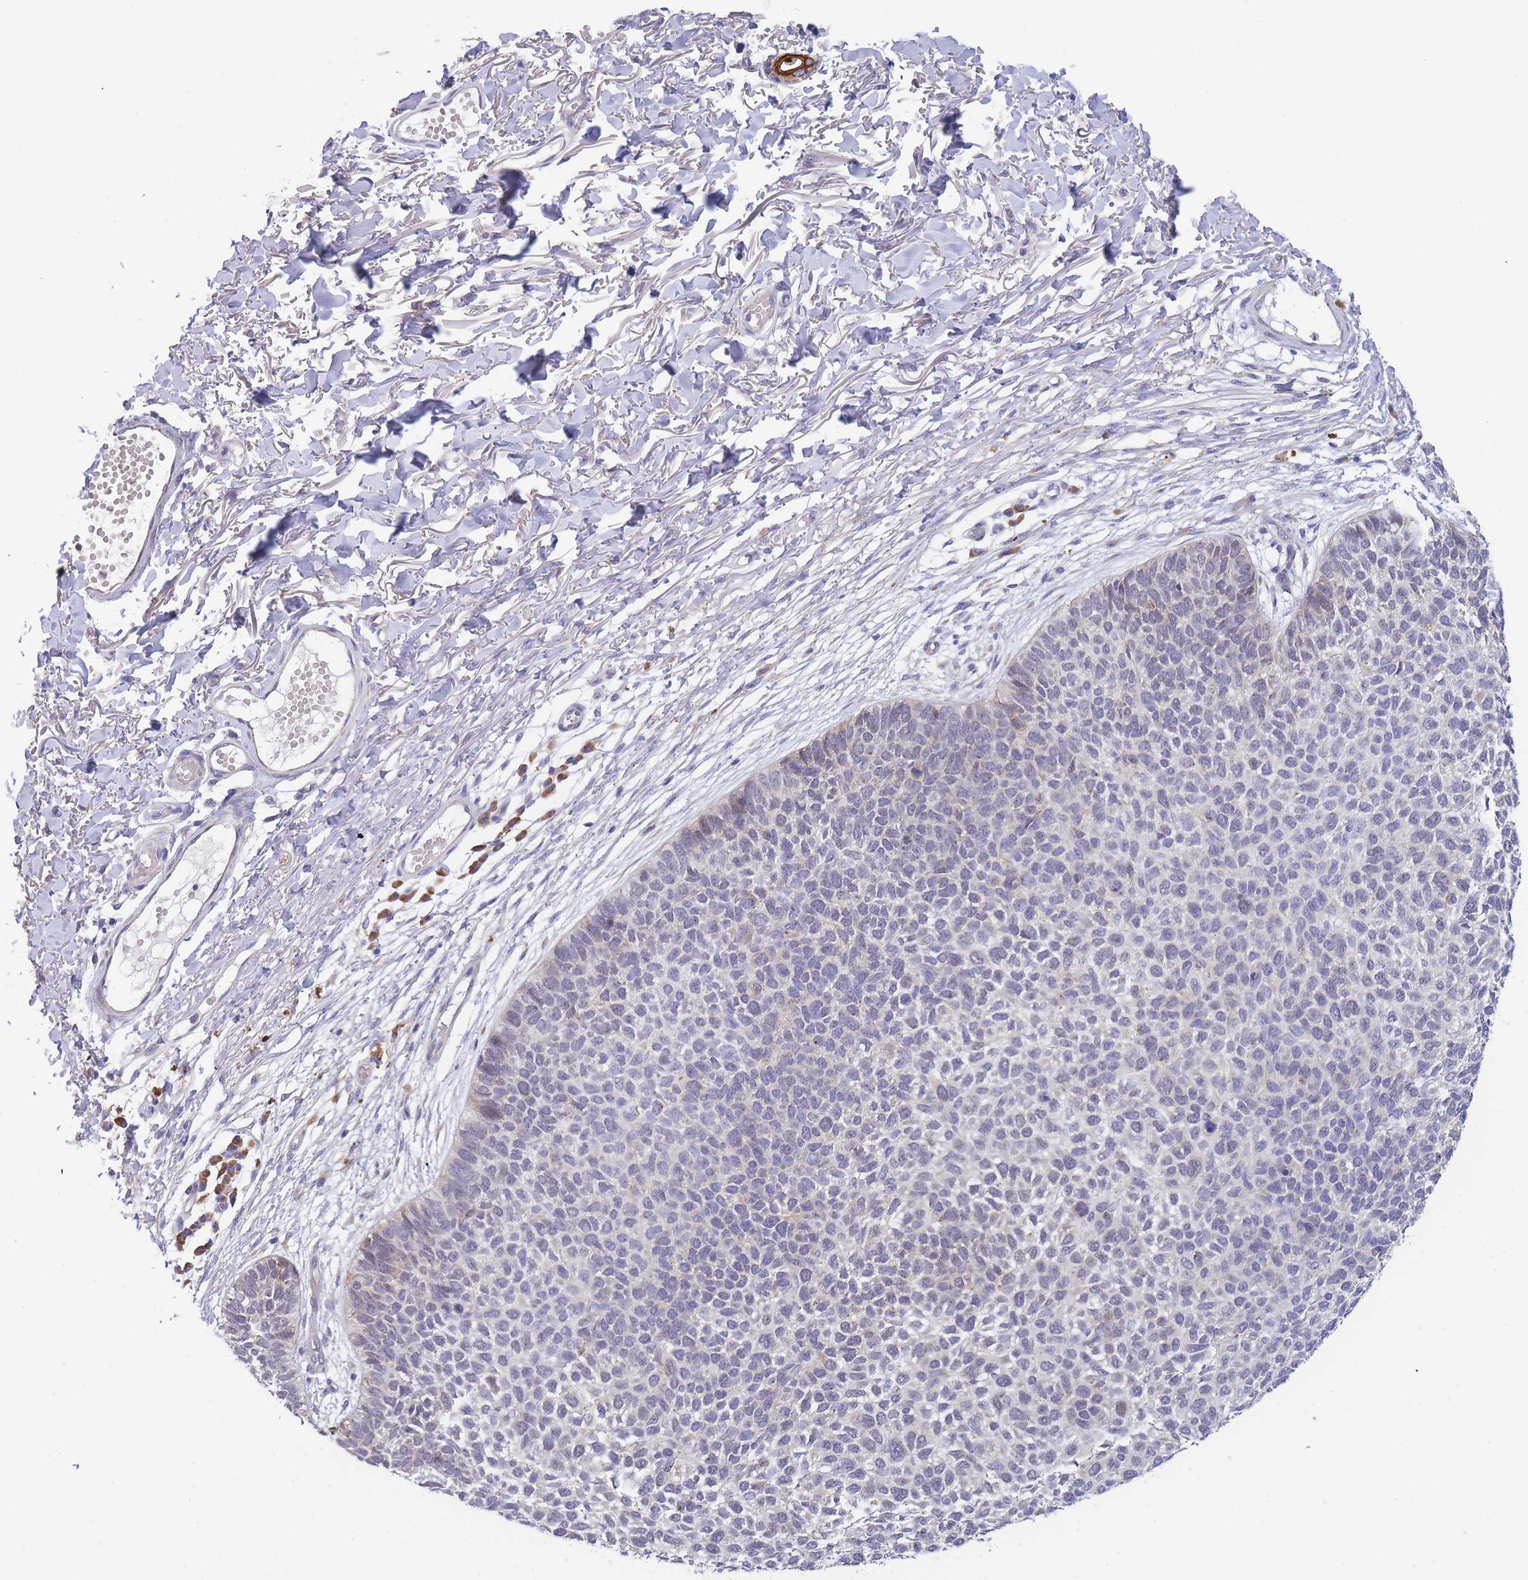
{"staining": {"intensity": "negative", "quantity": "none", "location": "none"}, "tissue": "skin cancer", "cell_type": "Tumor cells", "image_type": "cancer", "snomed": [{"axis": "morphology", "description": "Basal cell carcinoma"}, {"axis": "topography", "description": "Skin"}], "caption": "Immunohistochemistry (IHC) micrograph of human skin basal cell carcinoma stained for a protein (brown), which reveals no expression in tumor cells.", "gene": "NDUFAF6", "patient": {"sex": "female", "age": 84}}